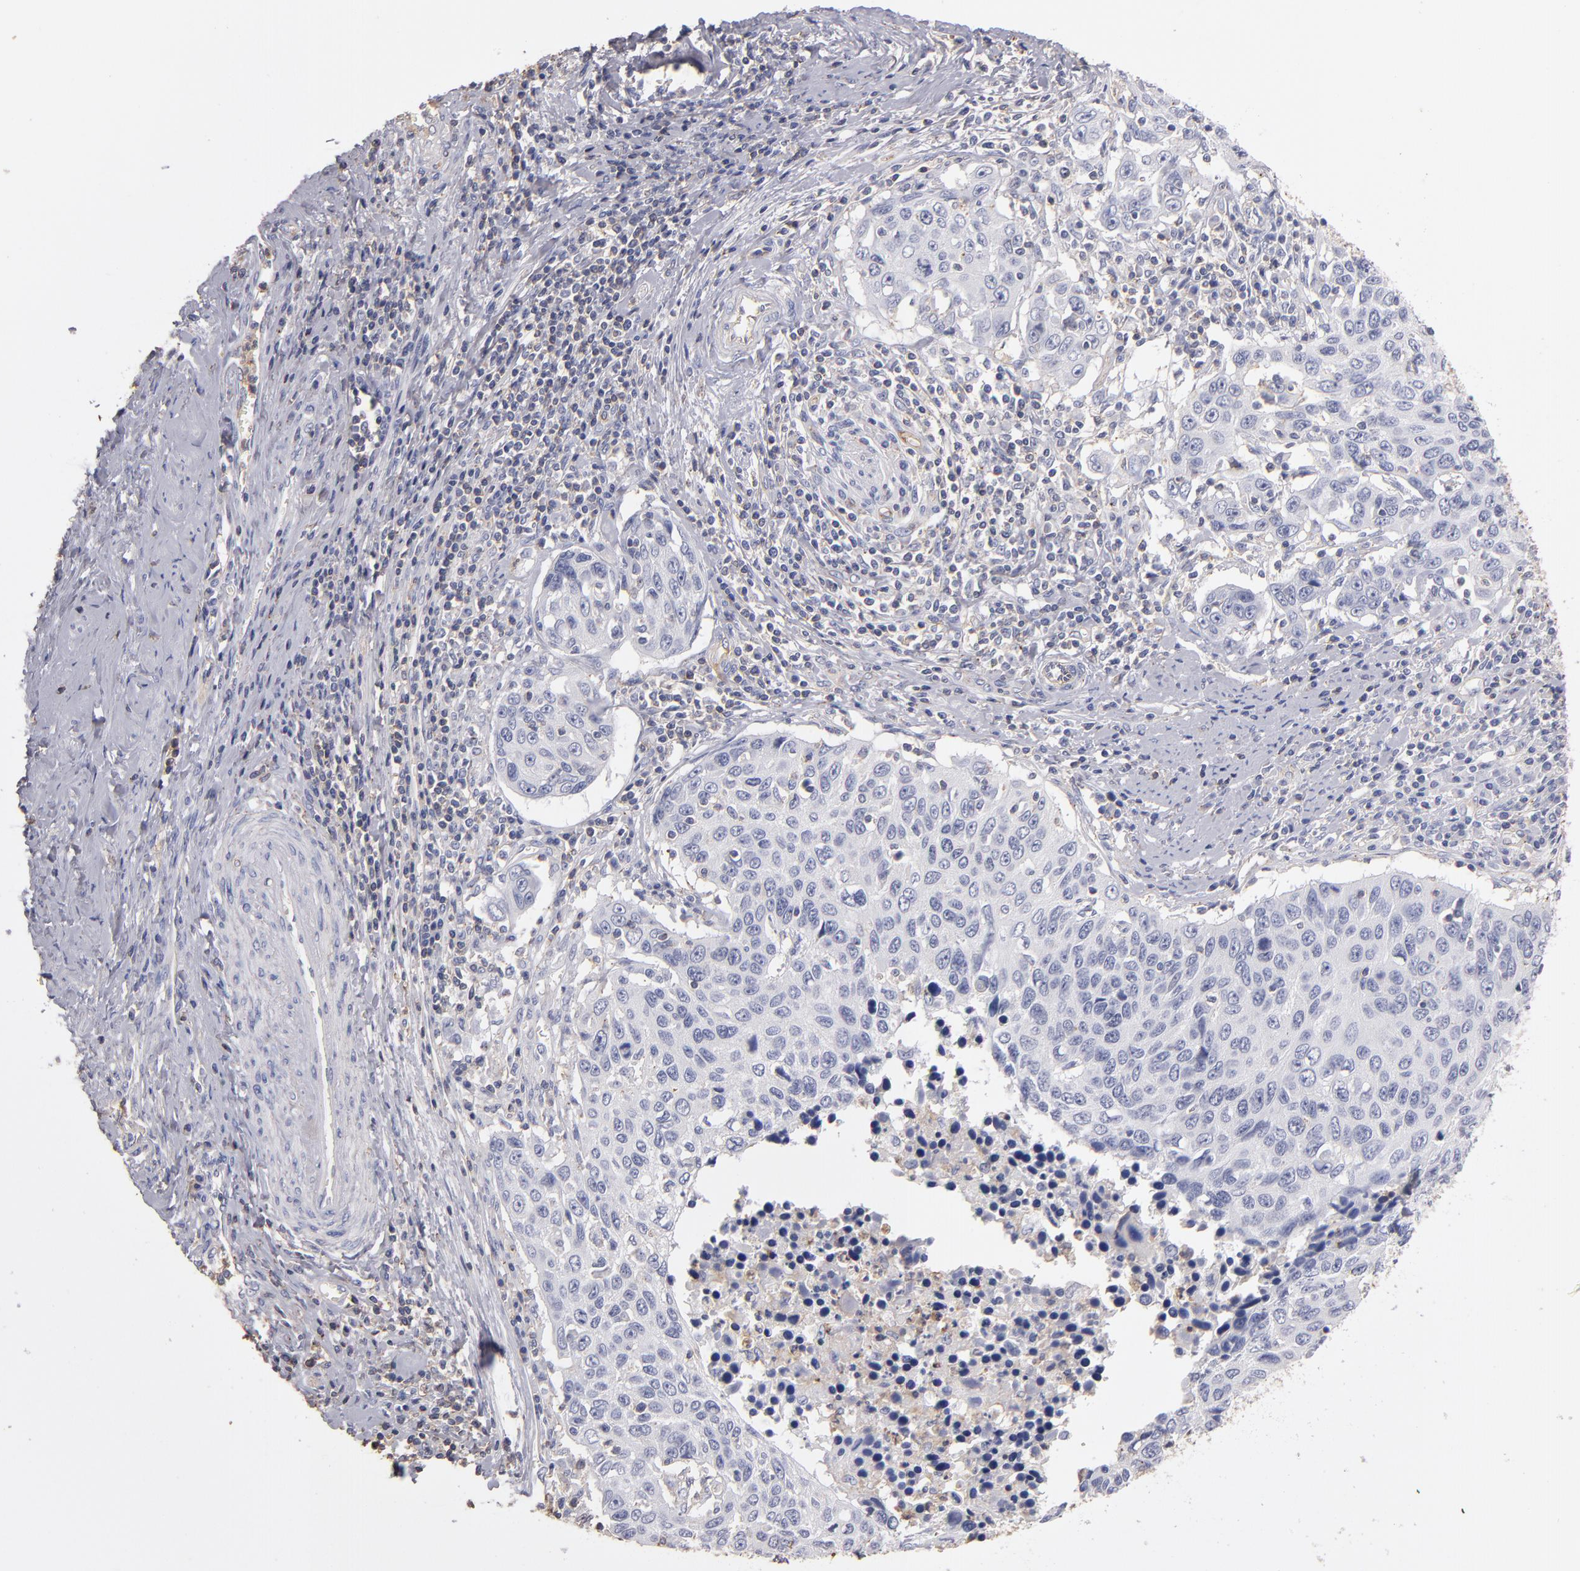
{"staining": {"intensity": "negative", "quantity": "none", "location": "none"}, "tissue": "cervical cancer", "cell_type": "Tumor cells", "image_type": "cancer", "snomed": [{"axis": "morphology", "description": "Squamous cell carcinoma, NOS"}, {"axis": "topography", "description": "Cervix"}], "caption": "Immunohistochemistry photomicrograph of neoplastic tissue: human cervical cancer (squamous cell carcinoma) stained with DAB (3,3'-diaminobenzidine) shows no significant protein expression in tumor cells. (DAB immunohistochemistry visualized using brightfield microscopy, high magnification).", "gene": "ABCB1", "patient": {"sex": "female", "age": 53}}